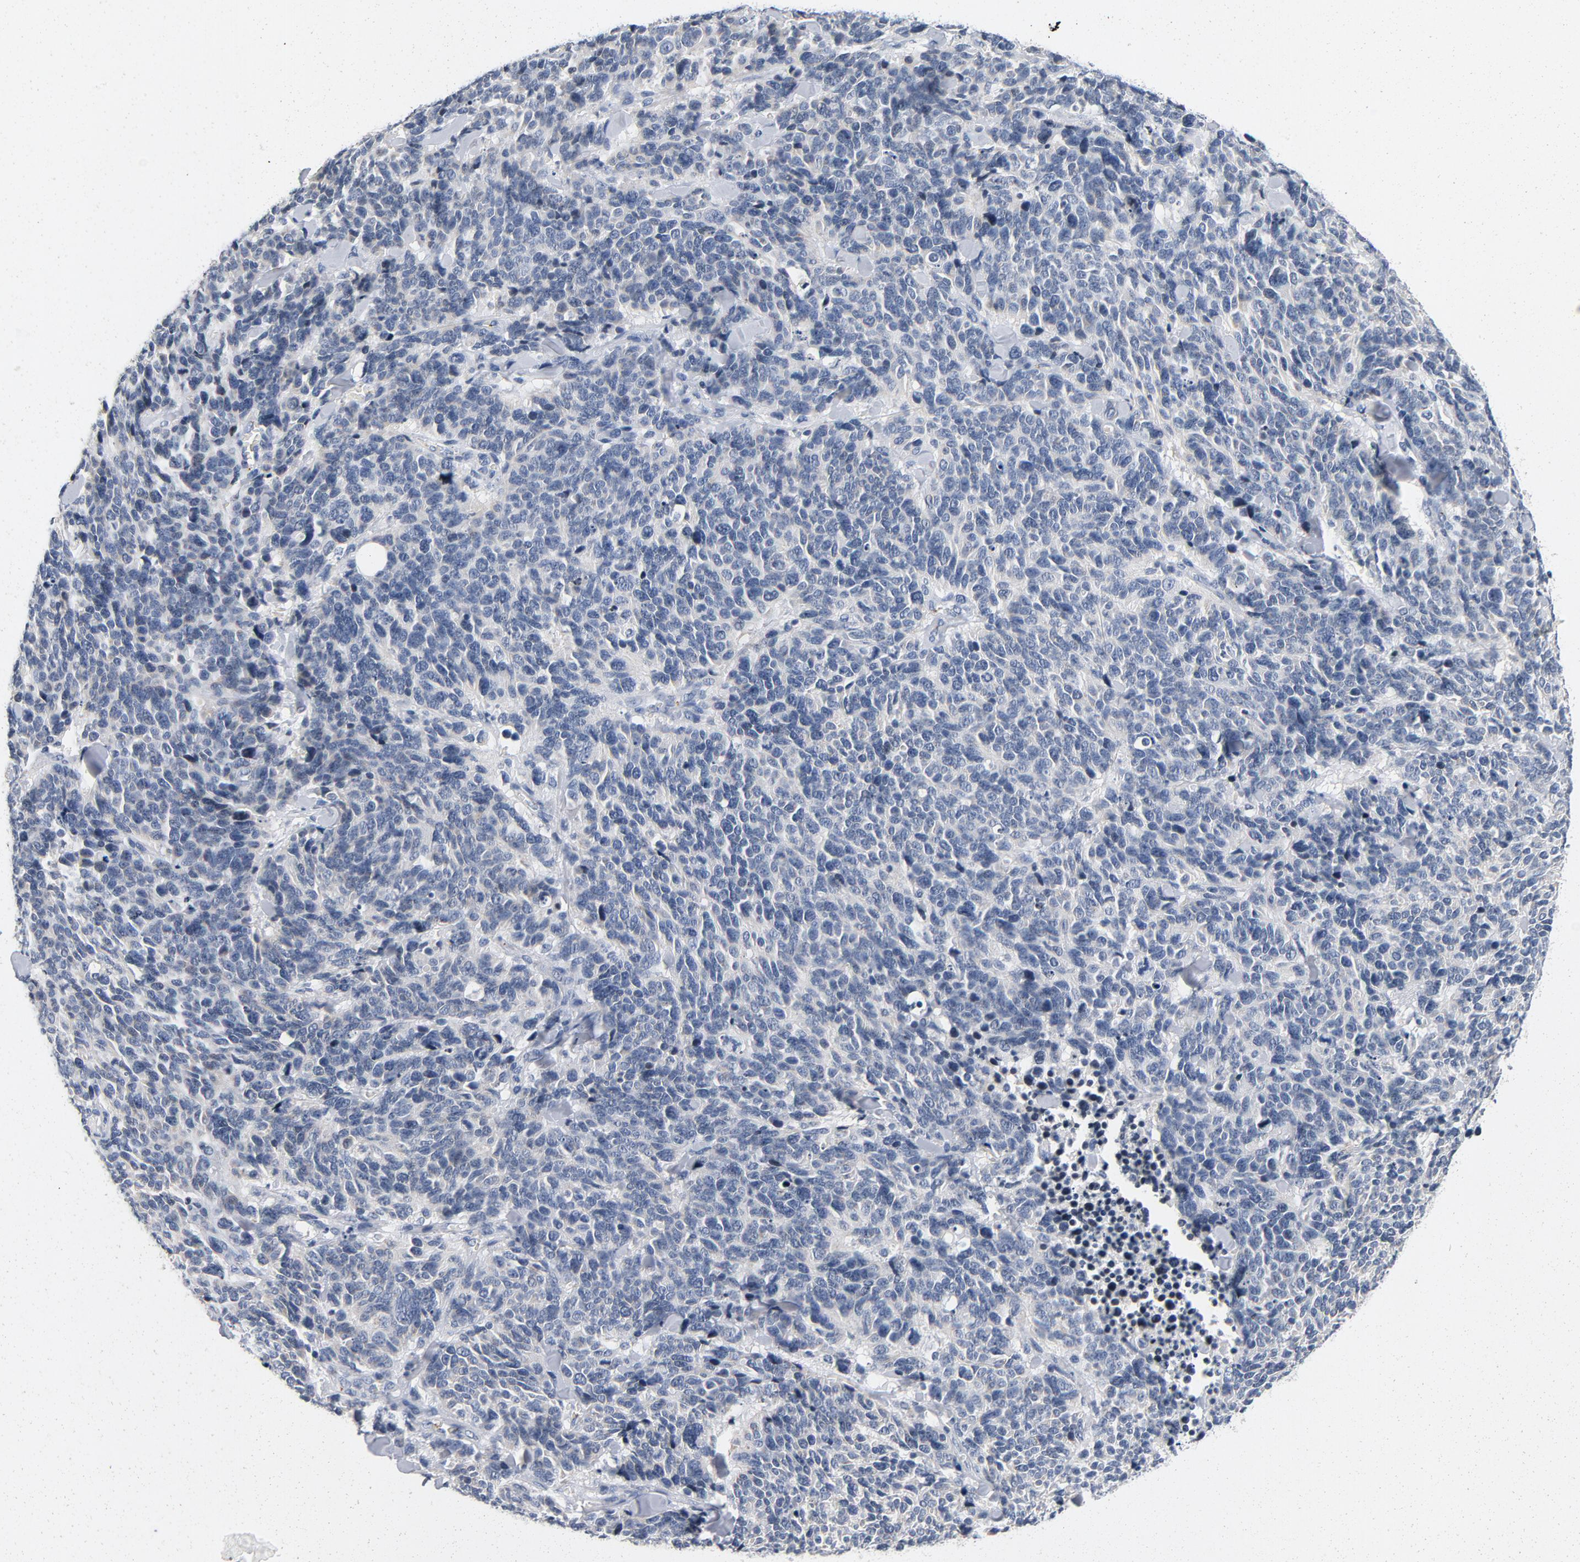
{"staining": {"intensity": "negative", "quantity": "none", "location": "none"}, "tissue": "lung cancer", "cell_type": "Tumor cells", "image_type": "cancer", "snomed": [{"axis": "morphology", "description": "Neoplasm, malignant, NOS"}, {"axis": "topography", "description": "Lung"}], "caption": "Immunohistochemical staining of malignant neoplasm (lung) exhibits no significant positivity in tumor cells.", "gene": "PIM1", "patient": {"sex": "female", "age": 58}}